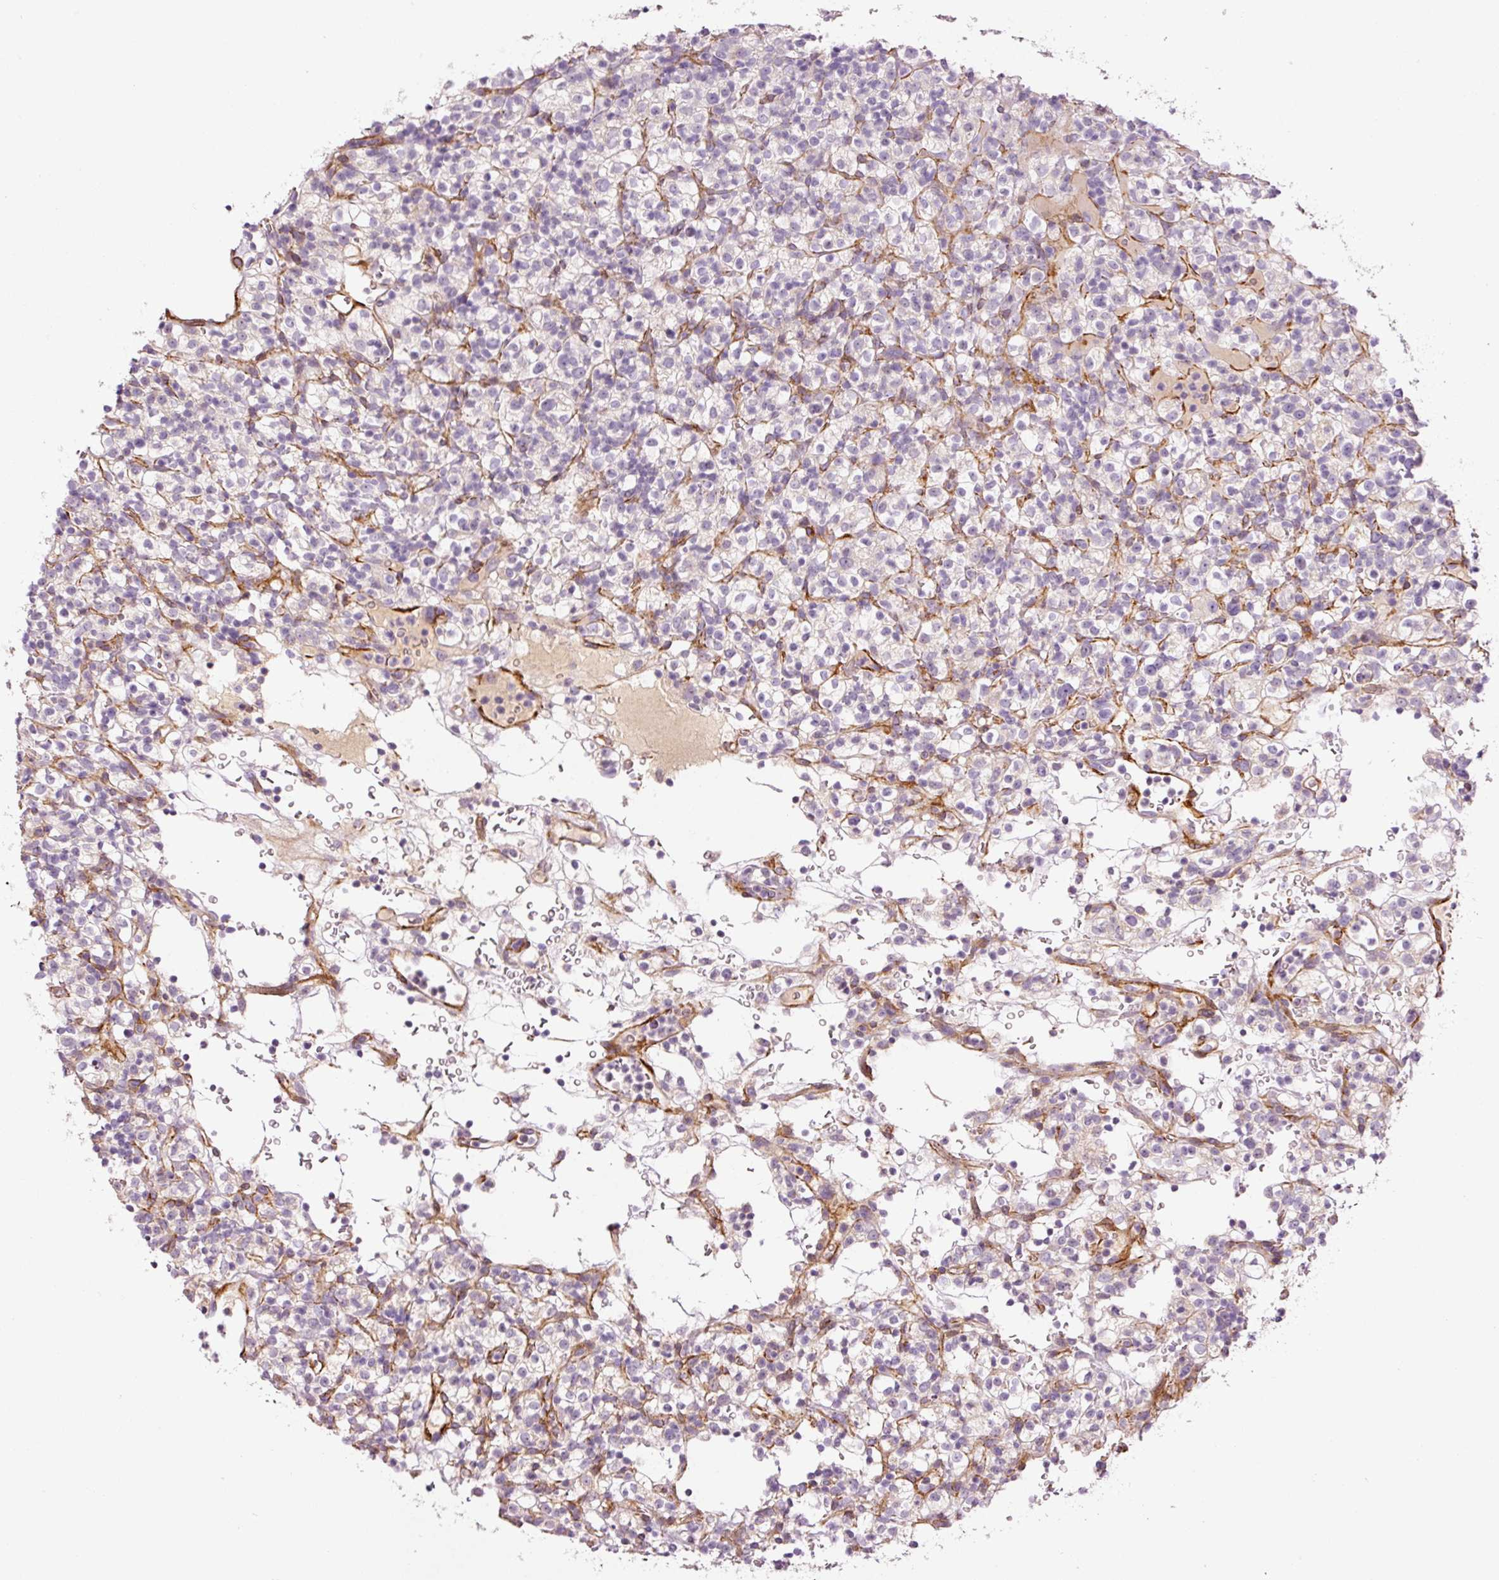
{"staining": {"intensity": "negative", "quantity": "none", "location": "none"}, "tissue": "renal cancer", "cell_type": "Tumor cells", "image_type": "cancer", "snomed": [{"axis": "morphology", "description": "Normal tissue, NOS"}, {"axis": "morphology", "description": "Adenocarcinoma, NOS"}, {"axis": "topography", "description": "Kidney"}], "caption": "This is an IHC image of renal cancer (adenocarcinoma). There is no staining in tumor cells.", "gene": "ANKRD20A1", "patient": {"sex": "female", "age": 72}}